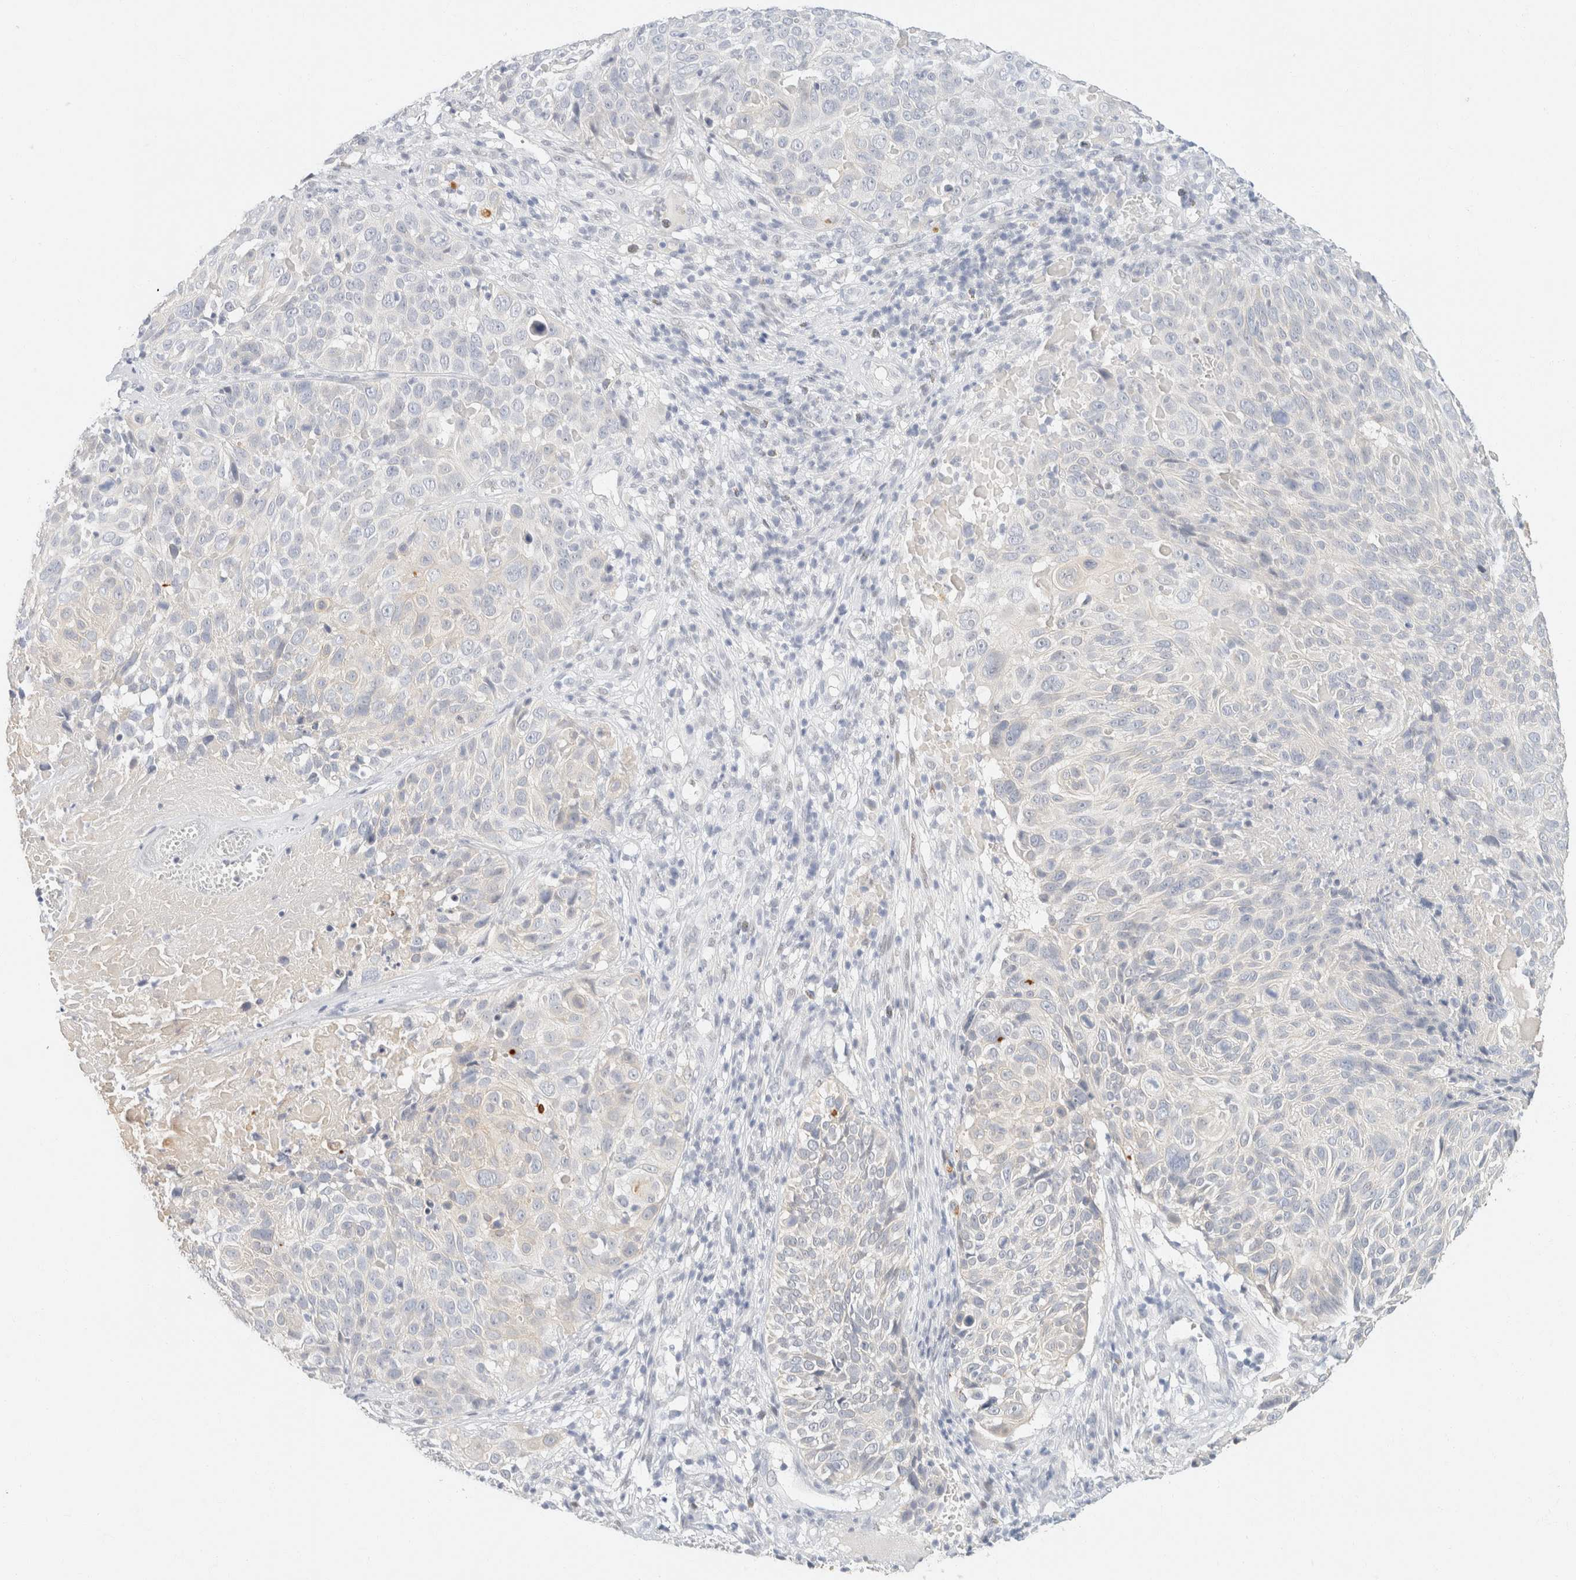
{"staining": {"intensity": "negative", "quantity": "none", "location": "none"}, "tissue": "cervical cancer", "cell_type": "Tumor cells", "image_type": "cancer", "snomed": [{"axis": "morphology", "description": "Squamous cell carcinoma, NOS"}, {"axis": "topography", "description": "Cervix"}], "caption": "Tumor cells show no significant positivity in squamous cell carcinoma (cervical).", "gene": "KRT20", "patient": {"sex": "female", "age": 74}}